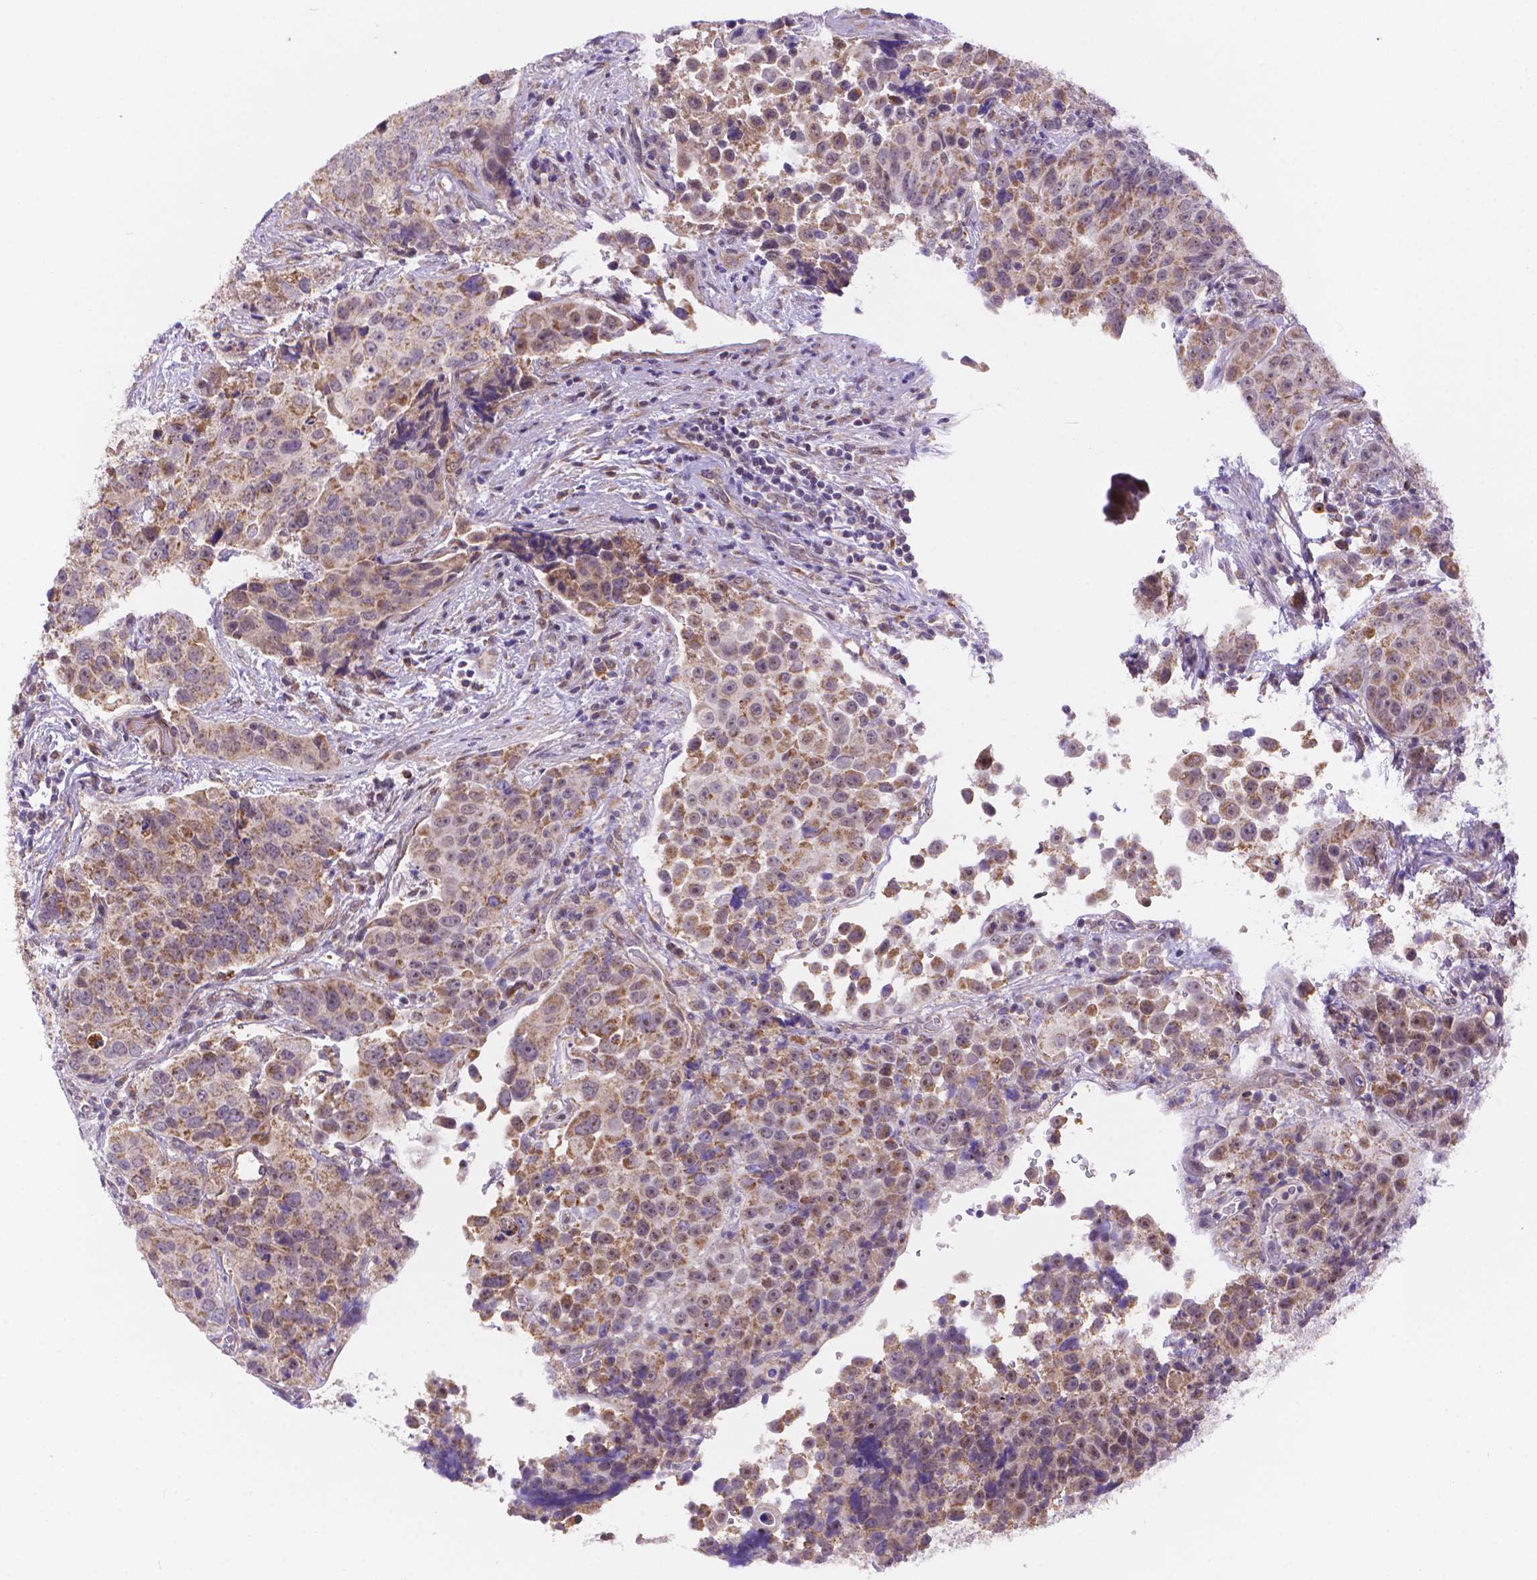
{"staining": {"intensity": "weak", "quantity": ">75%", "location": "cytoplasmic/membranous"}, "tissue": "urothelial cancer", "cell_type": "Tumor cells", "image_type": "cancer", "snomed": [{"axis": "morphology", "description": "Urothelial carcinoma, NOS"}, {"axis": "topography", "description": "Urinary bladder"}], "caption": "DAB (3,3'-diaminobenzidine) immunohistochemical staining of human transitional cell carcinoma shows weak cytoplasmic/membranous protein positivity in approximately >75% of tumor cells.", "gene": "CYYR1", "patient": {"sex": "male", "age": 52}}